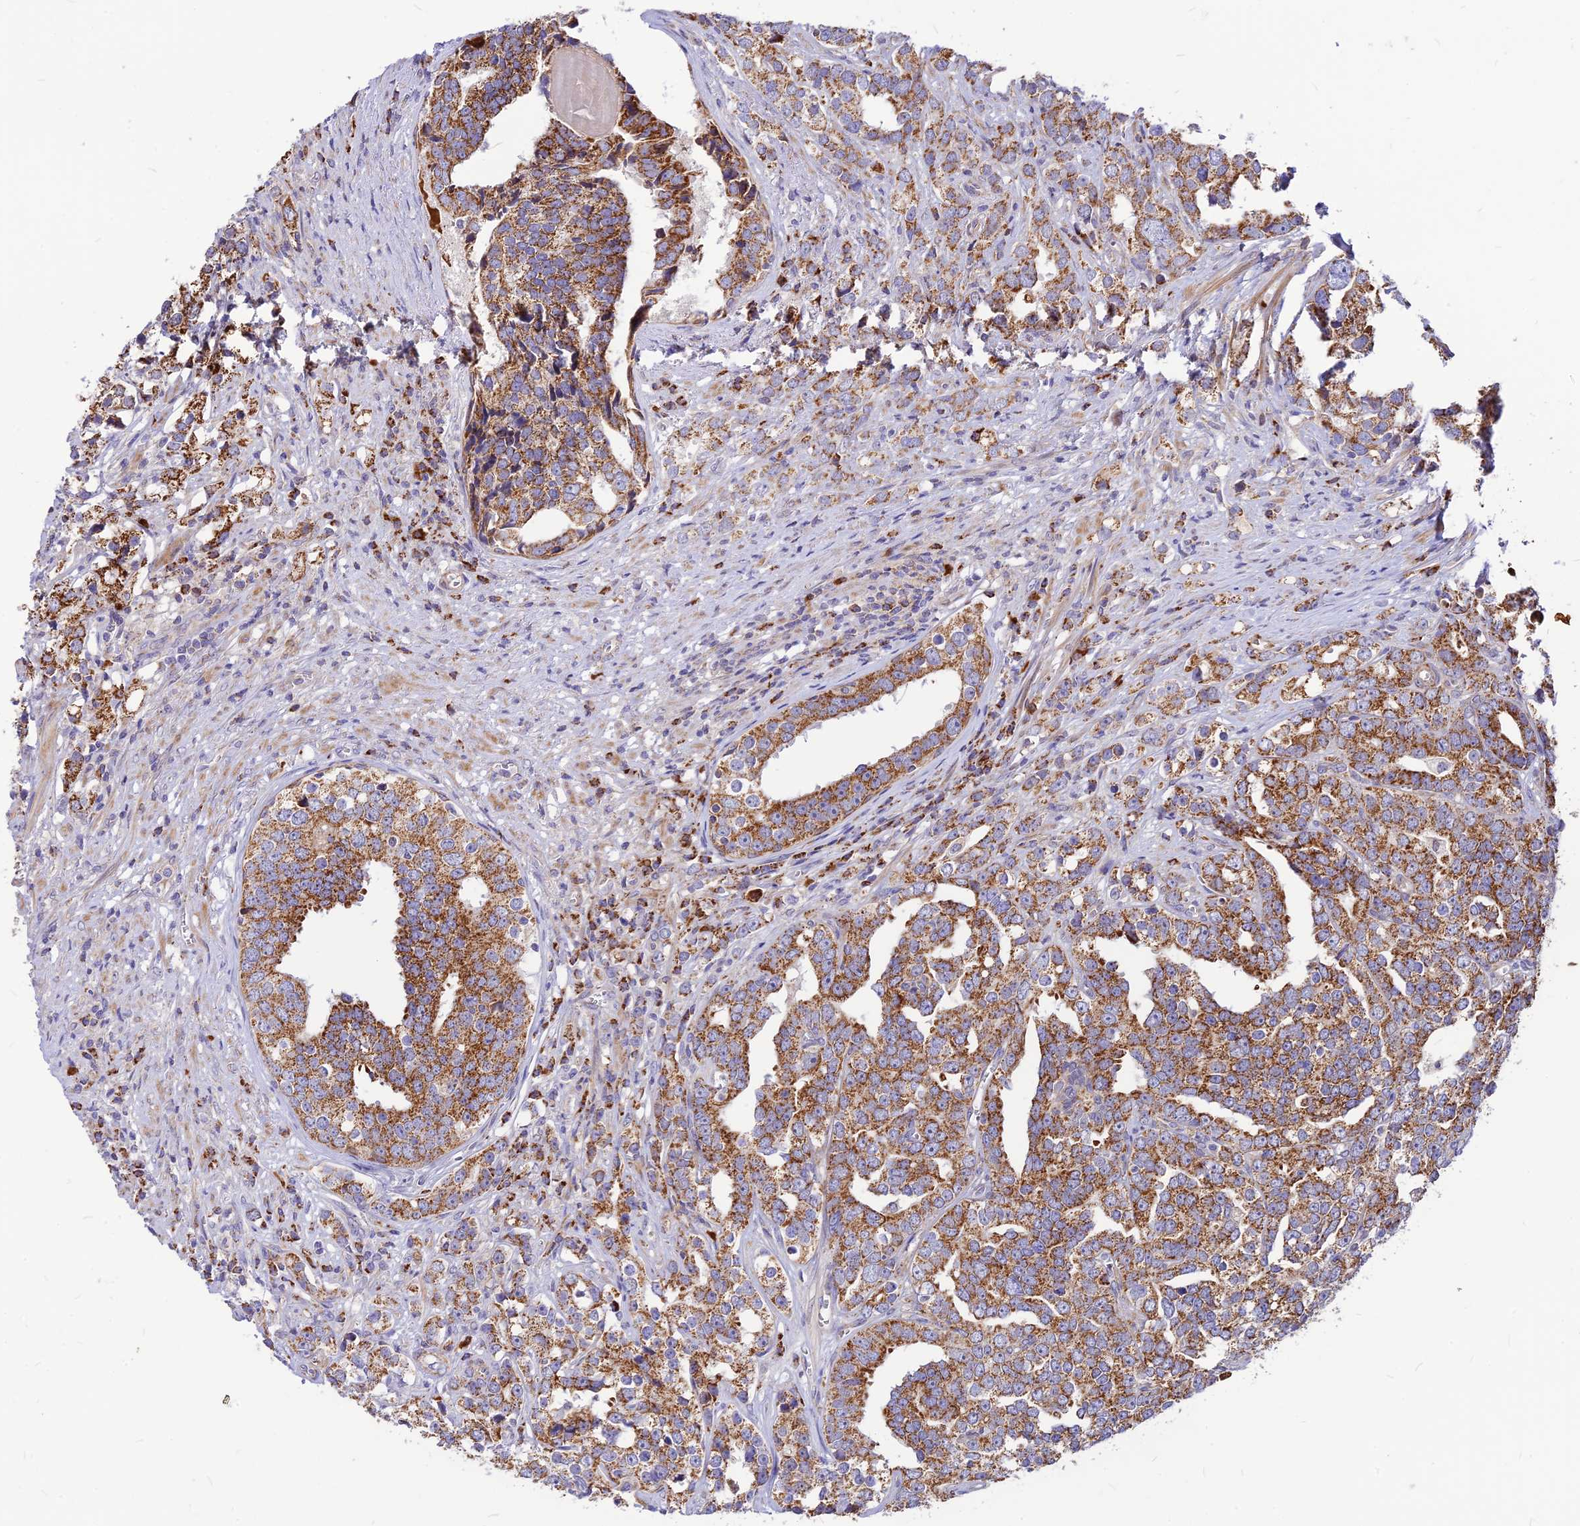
{"staining": {"intensity": "moderate", "quantity": ">75%", "location": "cytoplasmic/membranous"}, "tissue": "prostate cancer", "cell_type": "Tumor cells", "image_type": "cancer", "snomed": [{"axis": "morphology", "description": "Adenocarcinoma, High grade"}, {"axis": "topography", "description": "Prostate"}], "caption": "Adenocarcinoma (high-grade) (prostate) was stained to show a protein in brown. There is medium levels of moderate cytoplasmic/membranous expression in about >75% of tumor cells.", "gene": "ECI1", "patient": {"sex": "male", "age": 71}}